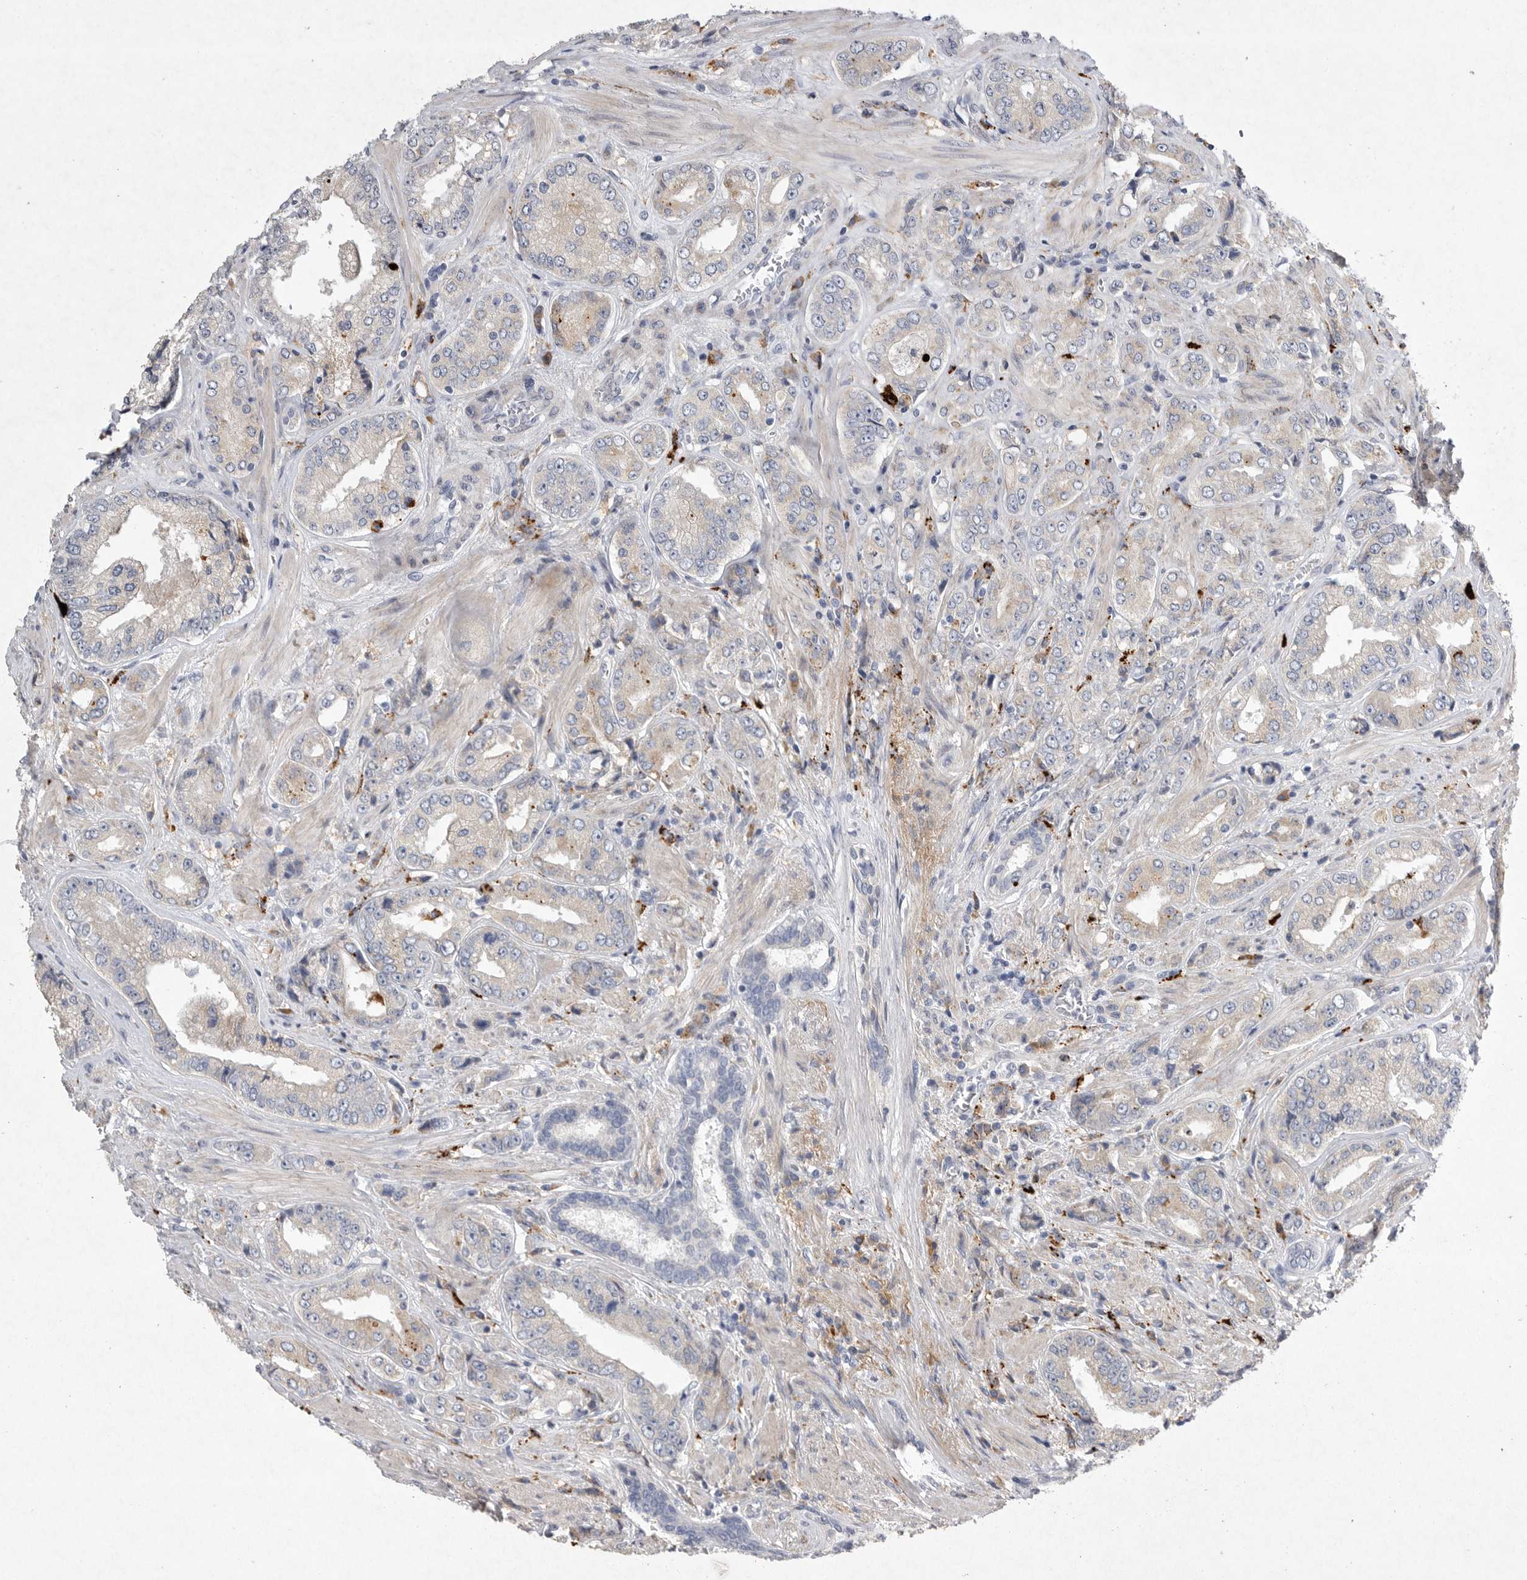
{"staining": {"intensity": "negative", "quantity": "none", "location": "none"}, "tissue": "prostate cancer", "cell_type": "Tumor cells", "image_type": "cancer", "snomed": [{"axis": "morphology", "description": "Adenocarcinoma, High grade"}, {"axis": "topography", "description": "Prostate"}], "caption": "Immunohistochemistry of human prostate adenocarcinoma (high-grade) shows no positivity in tumor cells.", "gene": "EDEM3", "patient": {"sex": "male", "age": 61}}